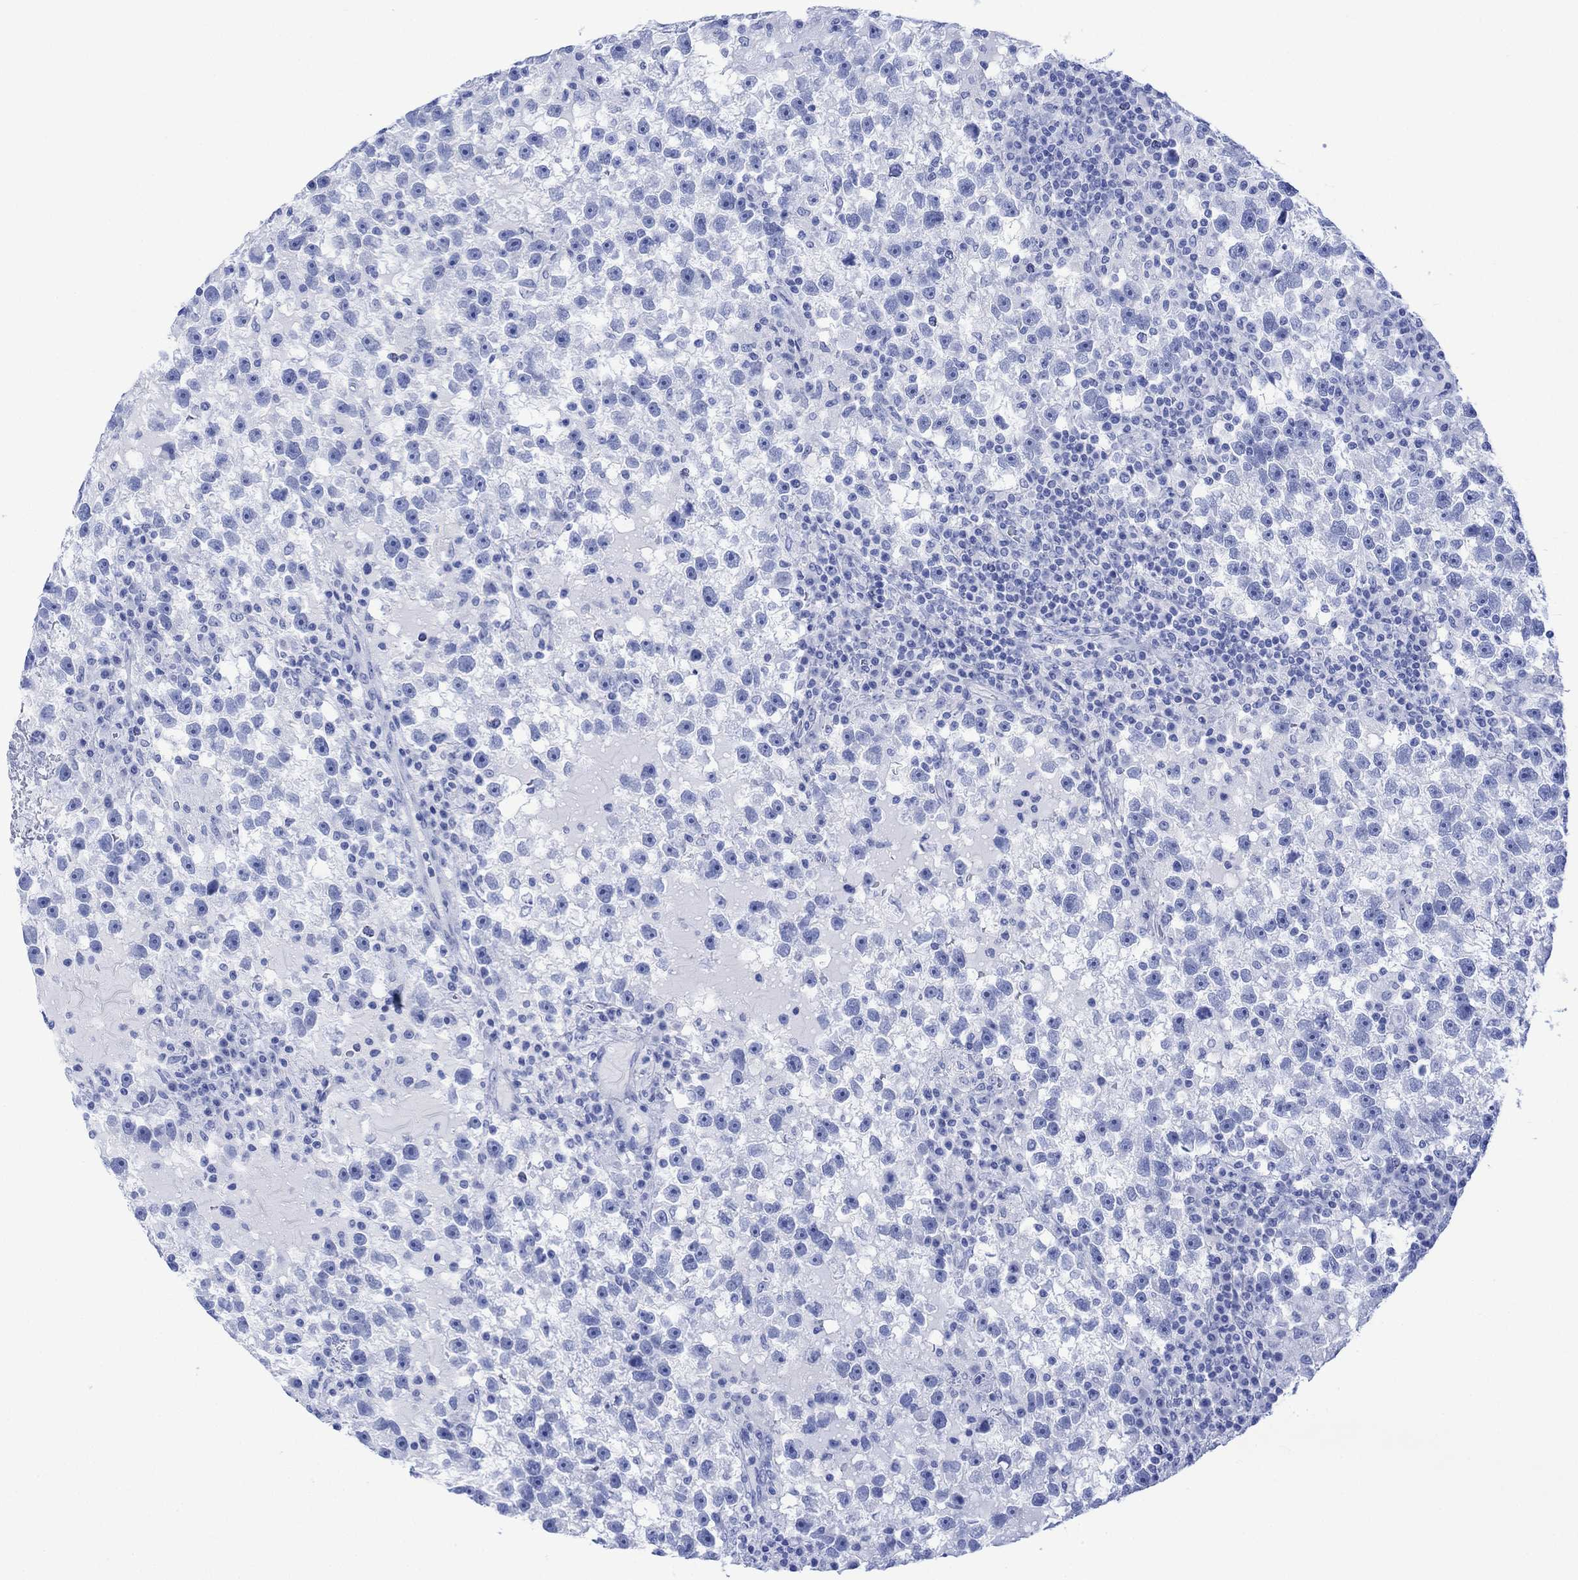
{"staining": {"intensity": "negative", "quantity": "none", "location": "none"}, "tissue": "testis cancer", "cell_type": "Tumor cells", "image_type": "cancer", "snomed": [{"axis": "morphology", "description": "Seminoma, NOS"}, {"axis": "topography", "description": "Testis"}], "caption": "Immunohistochemistry (IHC) photomicrograph of neoplastic tissue: human seminoma (testis) stained with DAB (3,3'-diaminobenzidine) reveals no significant protein staining in tumor cells.", "gene": "CELF4", "patient": {"sex": "male", "age": 47}}